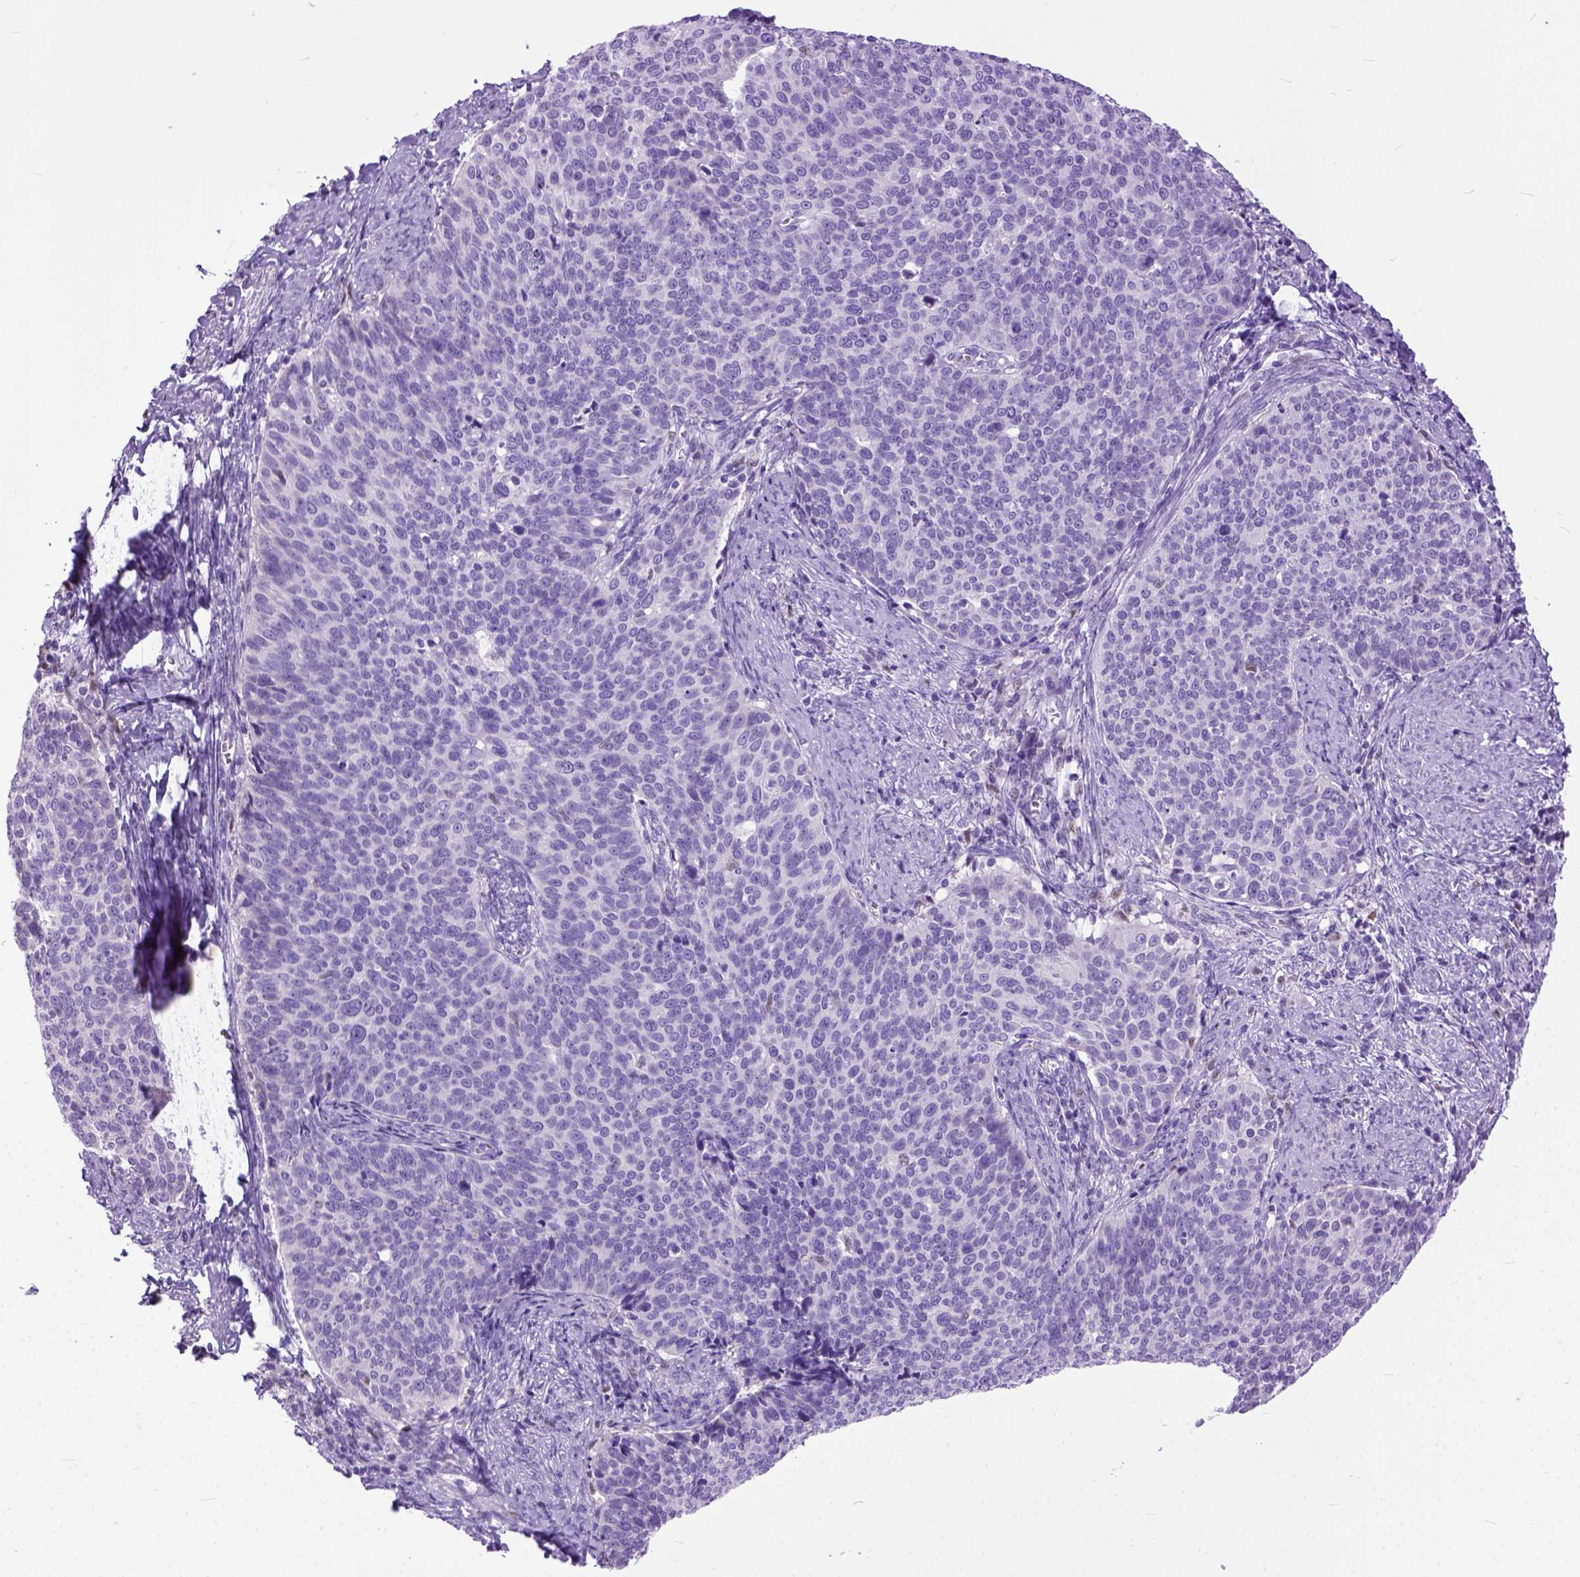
{"staining": {"intensity": "negative", "quantity": "none", "location": "none"}, "tissue": "cervical cancer", "cell_type": "Tumor cells", "image_type": "cancer", "snomed": [{"axis": "morphology", "description": "Normal tissue, NOS"}, {"axis": "morphology", "description": "Squamous cell carcinoma, NOS"}, {"axis": "topography", "description": "Cervix"}], "caption": "Tumor cells are negative for brown protein staining in cervical squamous cell carcinoma.", "gene": "CRB1", "patient": {"sex": "female", "age": 39}}